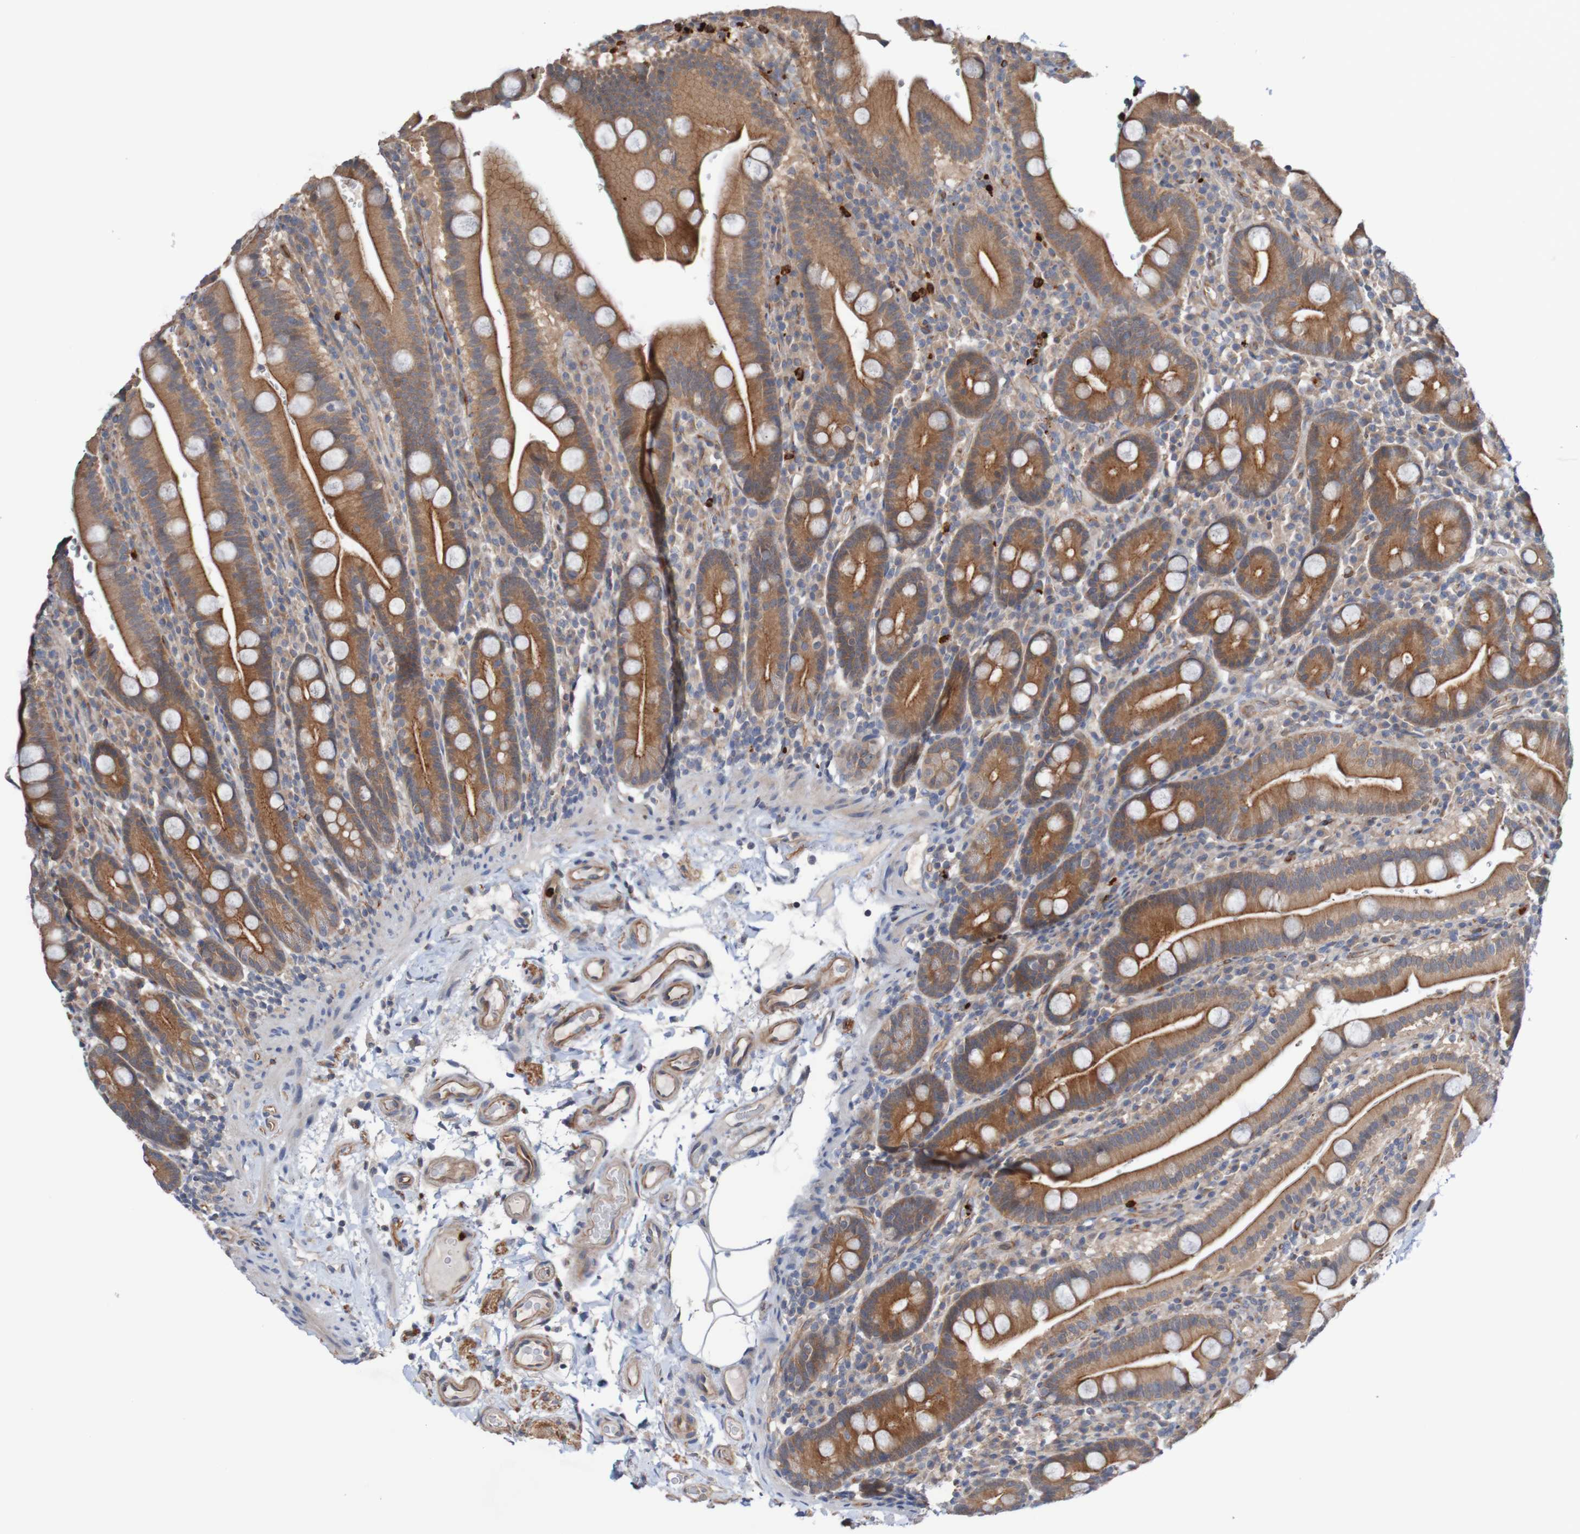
{"staining": {"intensity": "strong", "quantity": ">75%", "location": "cytoplasmic/membranous"}, "tissue": "duodenum", "cell_type": "Glandular cells", "image_type": "normal", "snomed": [{"axis": "morphology", "description": "Normal tissue, NOS"}, {"axis": "topography", "description": "Small intestine, NOS"}], "caption": "Strong cytoplasmic/membranous protein expression is identified in approximately >75% of glandular cells in duodenum.", "gene": "ST8SIA6", "patient": {"sex": "female", "age": 71}}